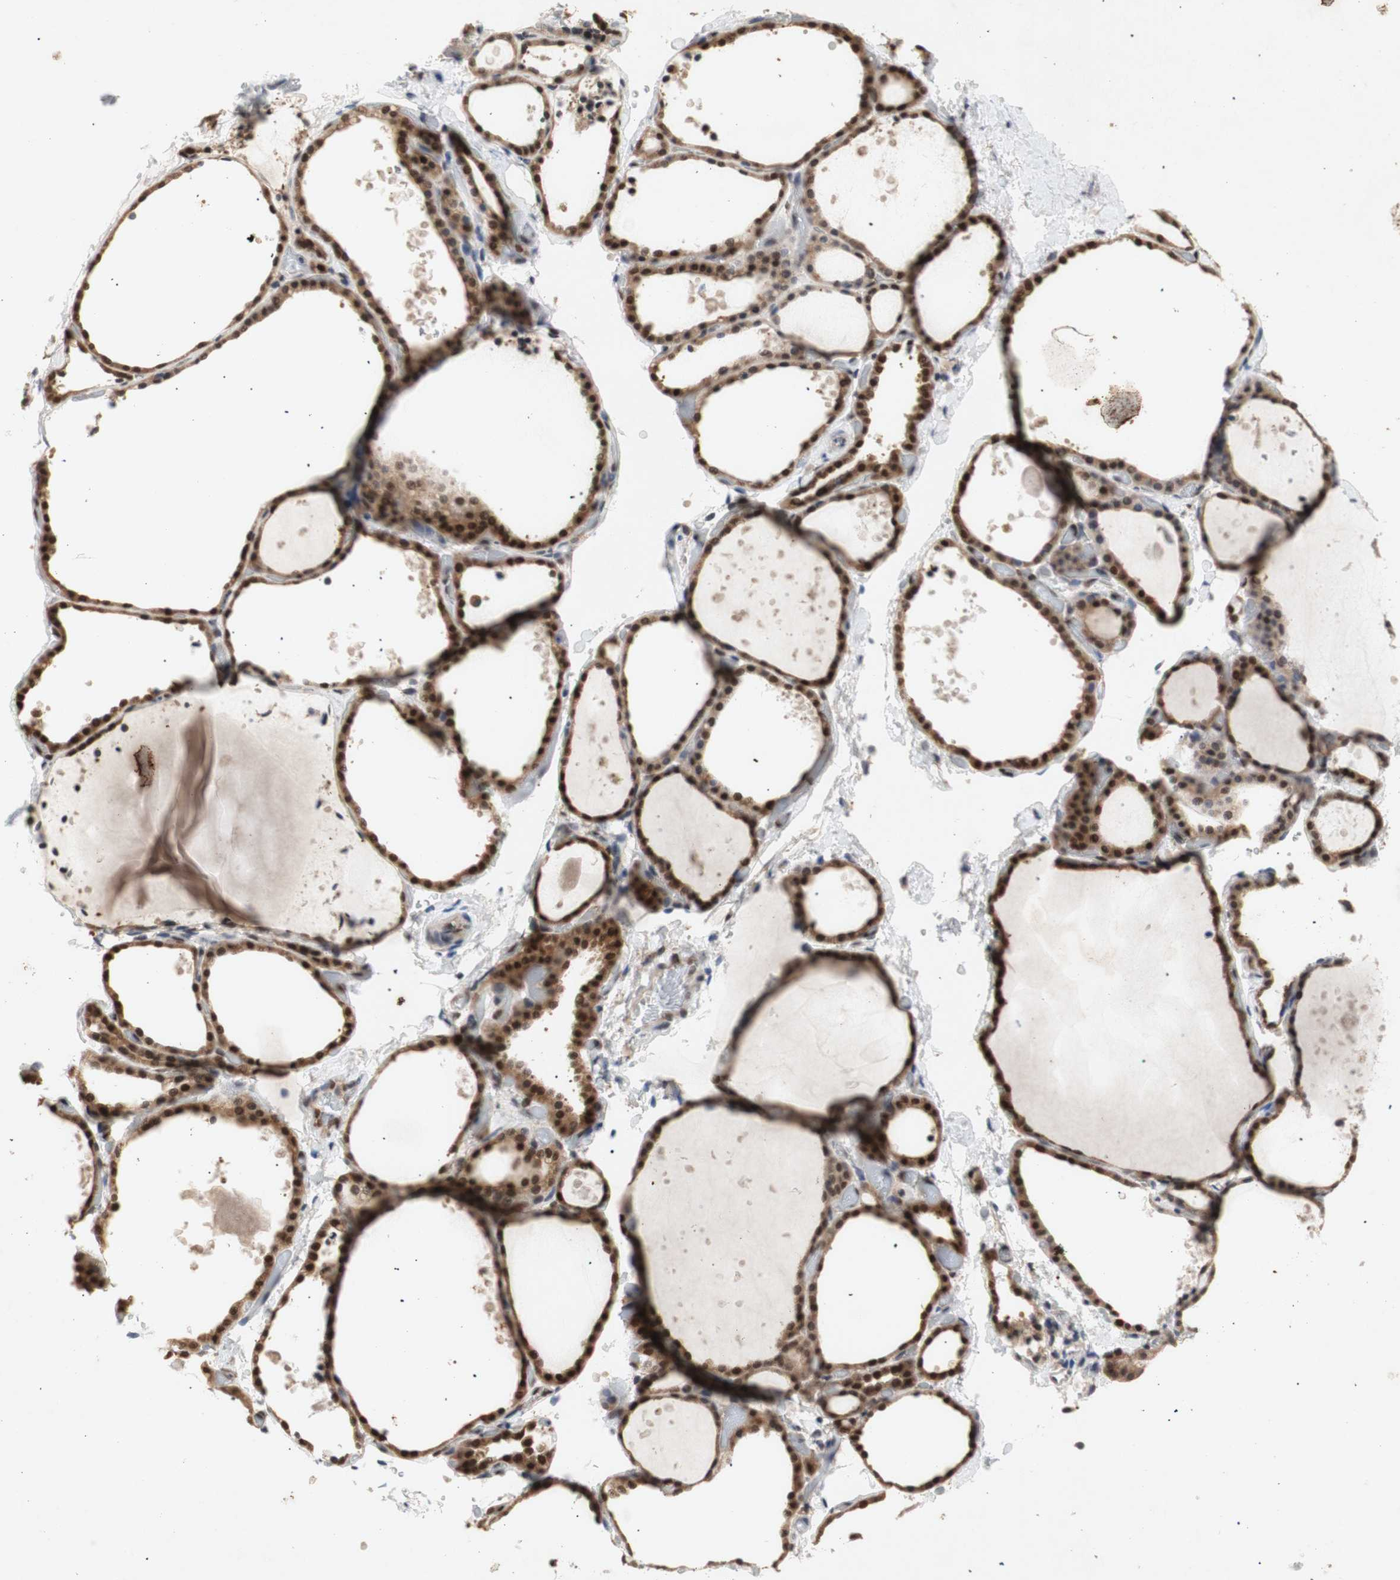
{"staining": {"intensity": "moderate", "quantity": ">75%", "location": "cytoplasmic/membranous,nuclear"}, "tissue": "thyroid gland", "cell_type": "Glandular cells", "image_type": "normal", "snomed": [{"axis": "morphology", "description": "Normal tissue, NOS"}, {"axis": "topography", "description": "Thyroid gland"}], "caption": "Immunohistochemical staining of normal human thyroid gland exhibits moderate cytoplasmic/membranous,nuclear protein expression in about >75% of glandular cells.", "gene": "FOSB", "patient": {"sex": "female", "age": 44}}